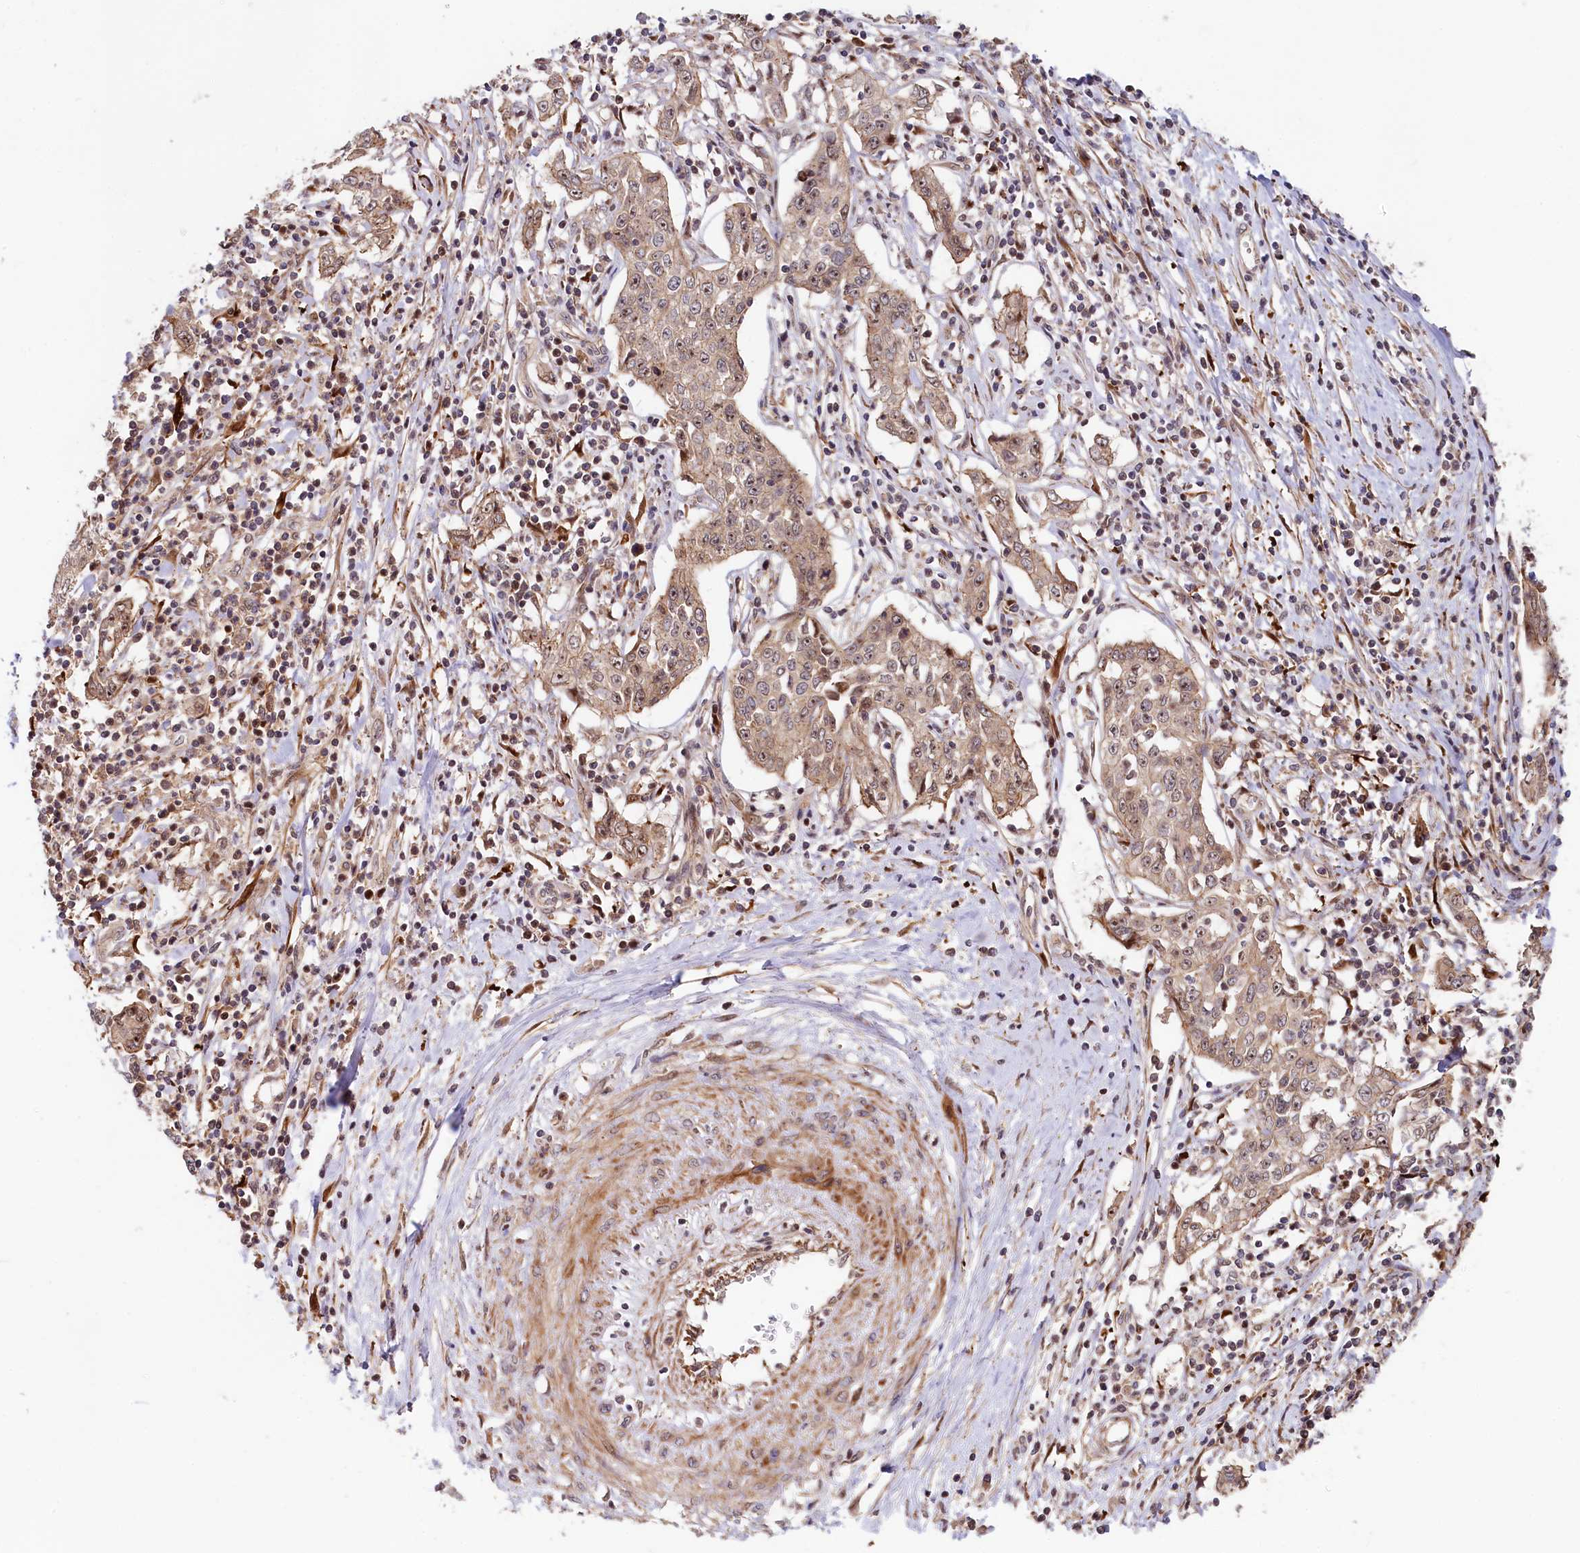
{"staining": {"intensity": "weak", "quantity": "25%-75%", "location": "cytoplasmic/membranous"}, "tissue": "cervical cancer", "cell_type": "Tumor cells", "image_type": "cancer", "snomed": [{"axis": "morphology", "description": "Squamous cell carcinoma, NOS"}, {"axis": "topography", "description": "Cervix"}], "caption": "A high-resolution micrograph shows immunohistochemistry staining of cervical cancer (squamous cell carcinoma), which displays weak cytoplasmic/membranous staining in about 25%-75% of tumor cells.", "gene": "NEDD1", "patient": {"sex": "female", "age": 35}}